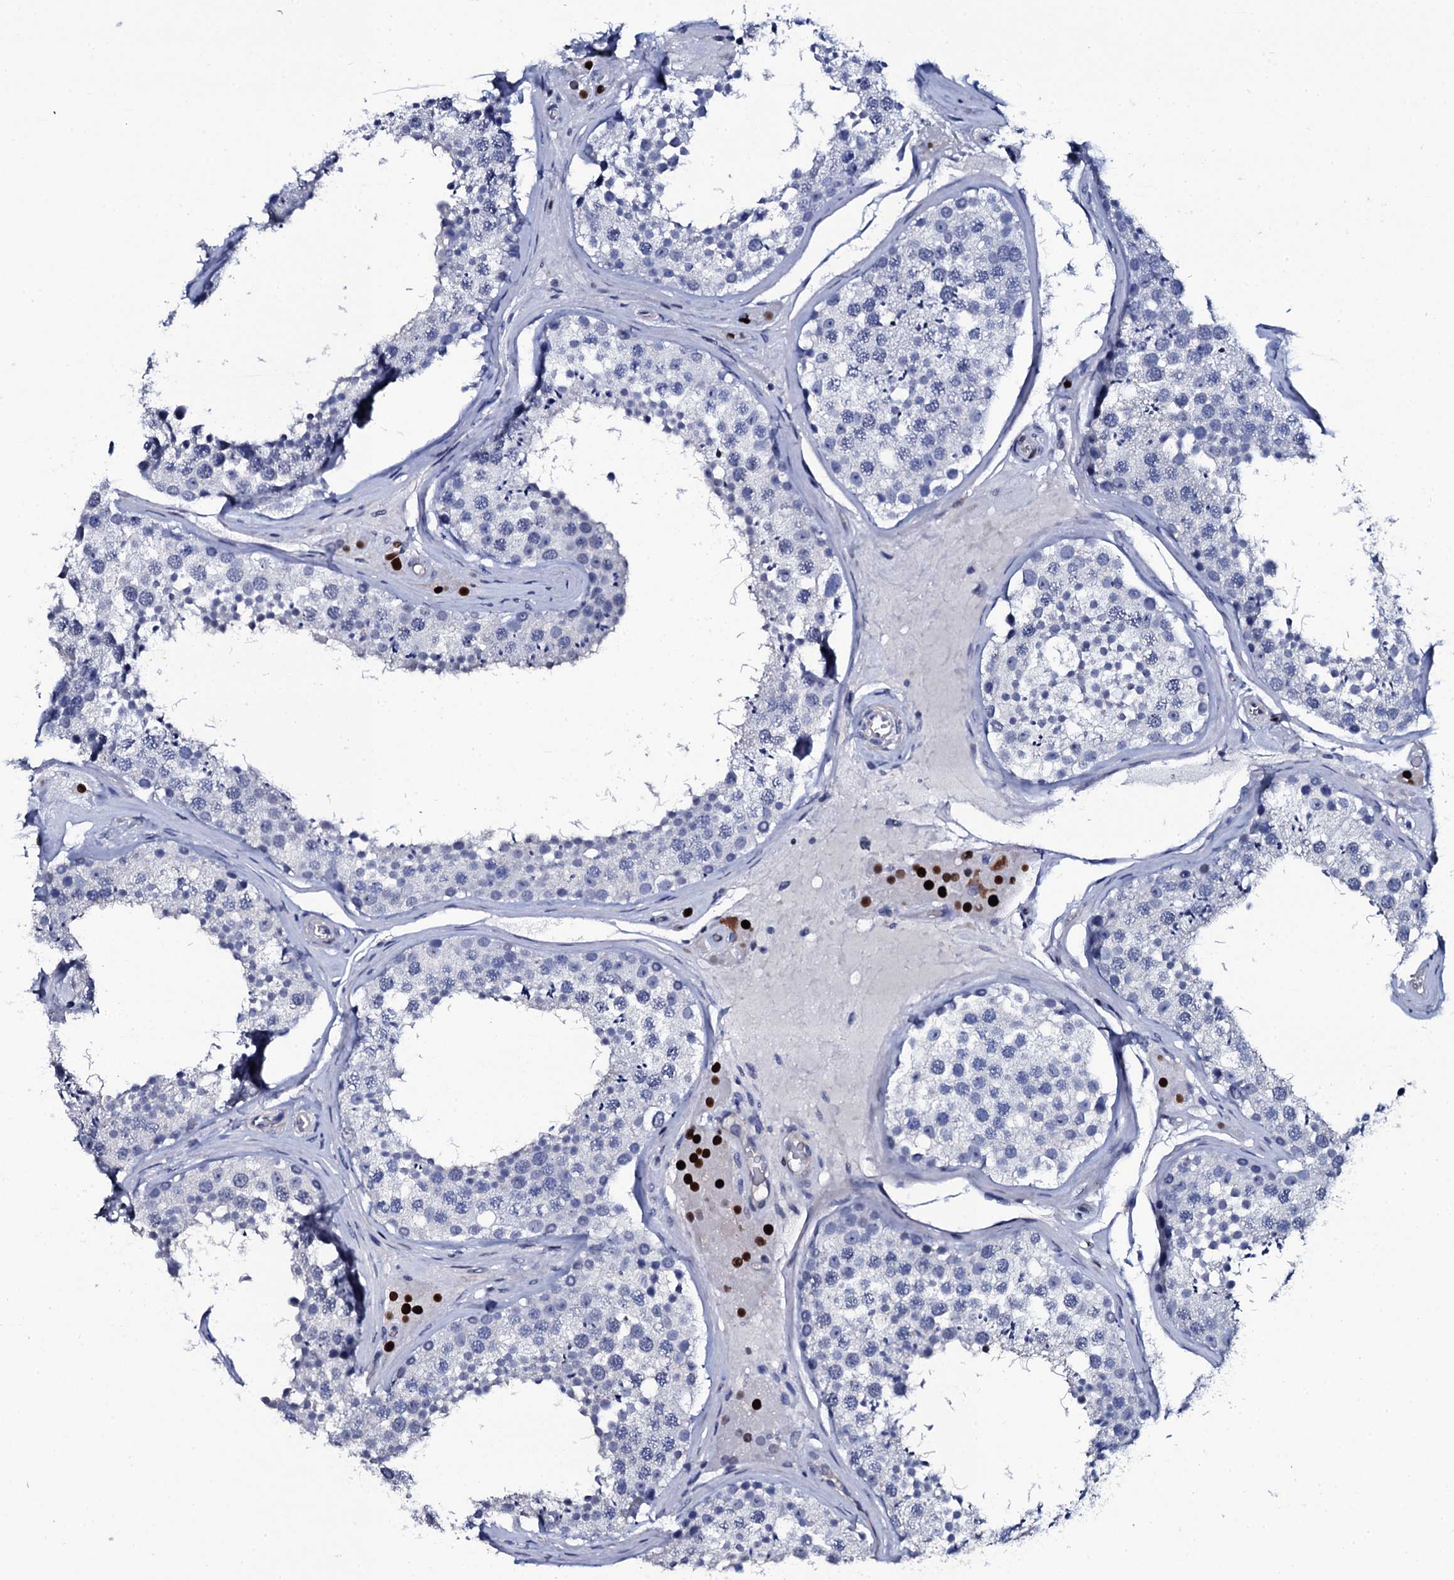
{"staining": {"intensity": "negative", "quantity": "none", "location": "none"}, "tissue": "testis", "cell_type": "Cells in seminiferous ducts", "image_type": "normal", "snomed": [{"axis": "morphology", "description": "Normal tissue, NOS"}, {"axis": "topography", "description": "Testis"}], "caption": "The histopathology image demonstrates no staining of cells in seminiferous ducts in normal testis. (DAB immunohistochemistry with hematoxylin counter stain).", "gene": "NPM2", "patient": {"sex": "male", "age": 46}}